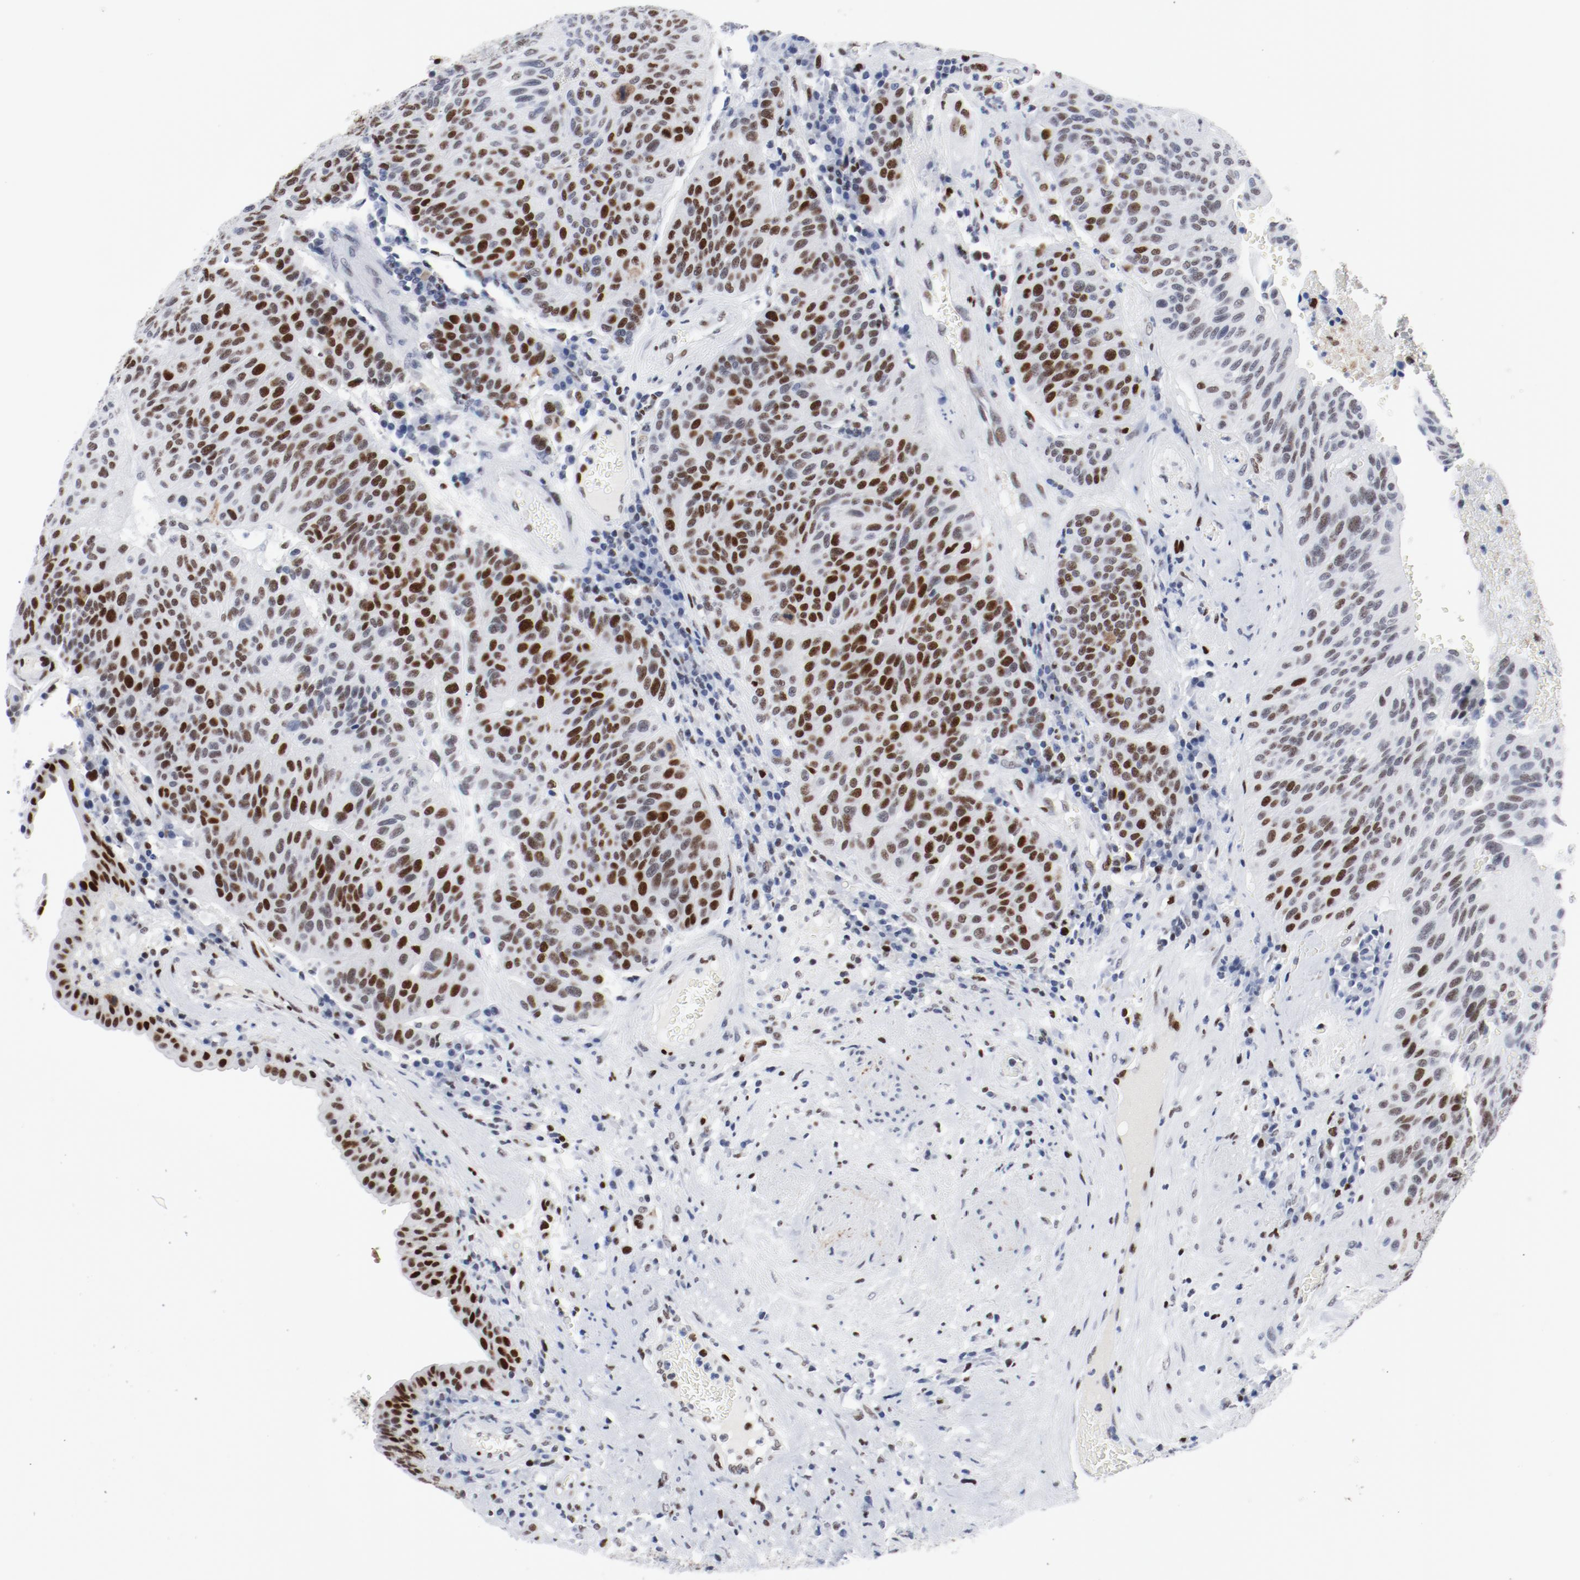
{"staining": {"intensity": "strong", "quantity": "25%-75%", "location": "nuclear"}, "tissue": "urothelial cancer", "cell_type": "Tumor cells", "image_type": "cancer", "snomed": [{"axis": "morphology", "description": "Urothelial carcinoma, High grade"}, {"axis": "topography", "description": "Urinary bladder"}], "caption": "A high-resolution micrograph shows IHC staining of urothelial cancer, which displays strong nuclear expression in approximately 25%-75% of tumor cells. The staining is performed using DAB brown chromogen to label protein expression. The nuclei are counter-stained blue using hematoxylin.", "gene": "POLD1", "patient": {"sex": "male", "age": 66}}